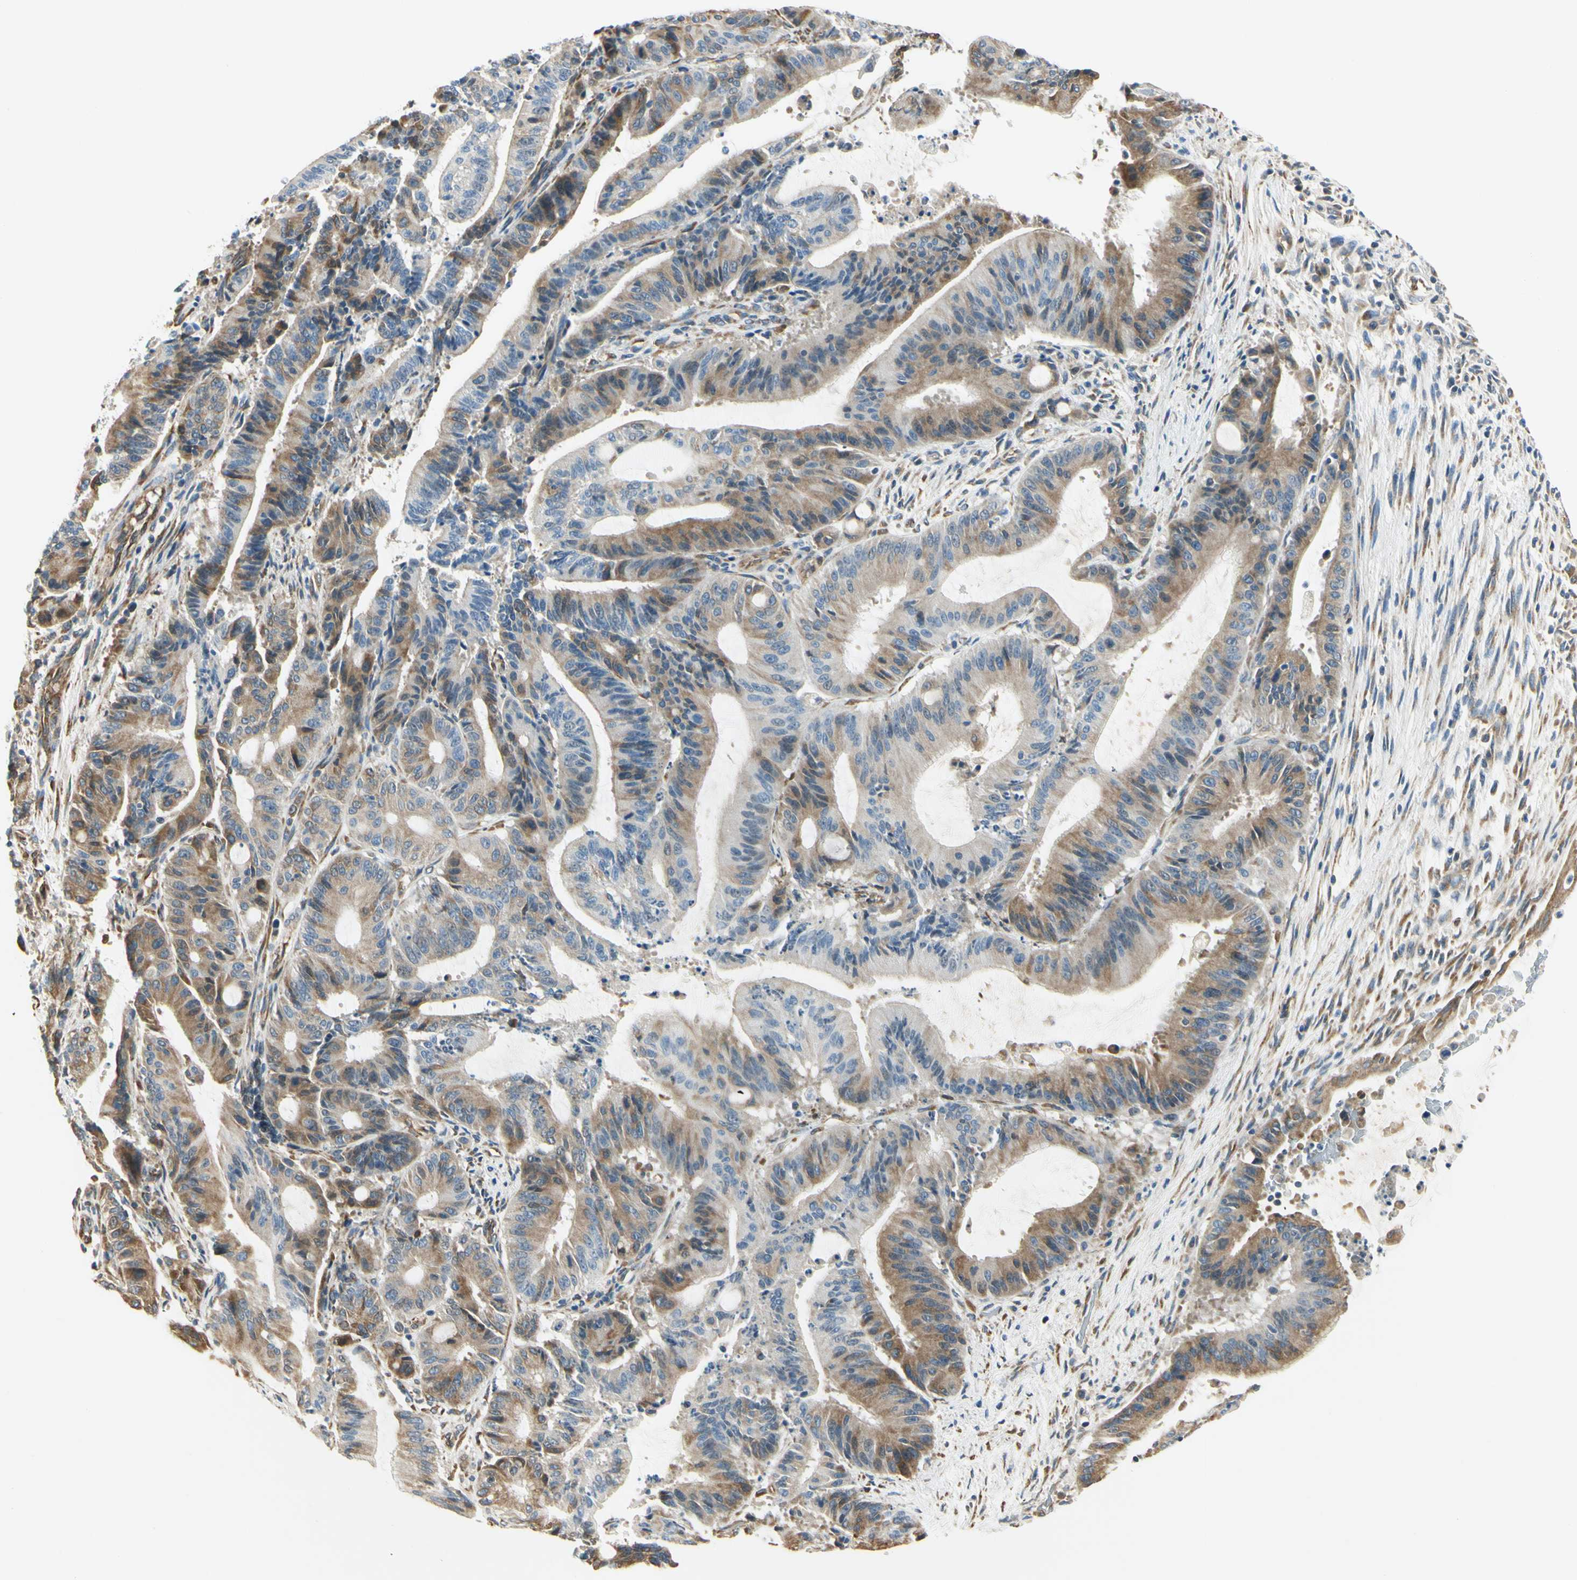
{"staining": {"intensity": "moderate", "quantity": "25%-75%", "location": "cytoplasmic/membranous"}, "tissue": "liver cancer", "cell_type": "Tumor cells", "image_type": "cancer", "snomed": [{"axis": "morphology", "description": "Cholangiocarcinoma"}, {"axis": "topography", "description": "Liver"}], "caption": "Immunohistochemistry (IHC) of human liver cholangiocarcinoma reveals medium levels of moderate cytoplasmic/membranous expression in approximately 25%-75% of tumor cells.", "gene": "IGDCC4", "patient": {"sex": "female", "age": 73}}